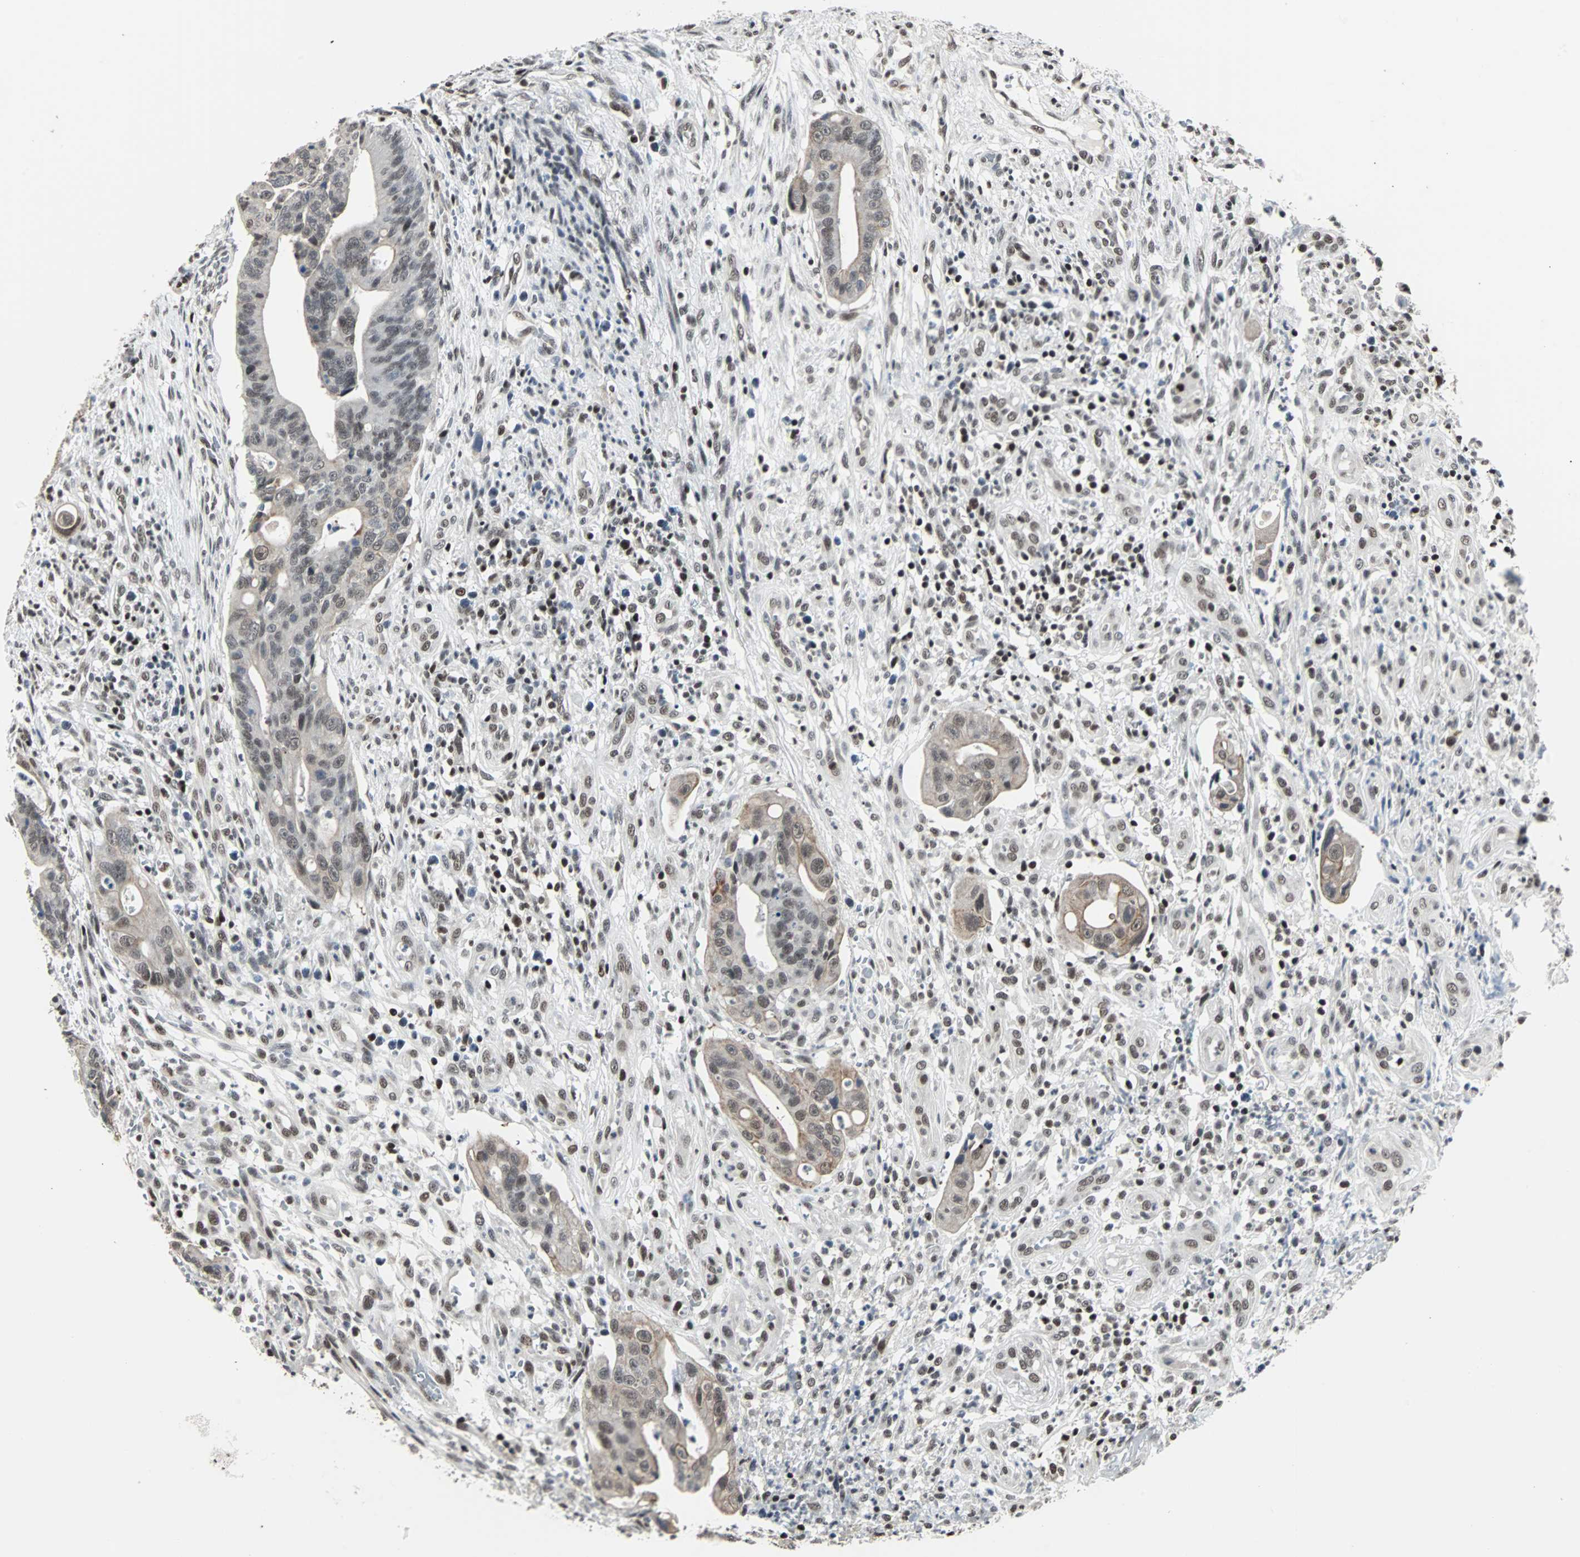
{"staining": {"intensity": "weak", "quantity": ">75%", "location": "cytoplasmic/membranous,nuclear"}, "tissue": "colorectal cancer", "cell_type": "Tumor cells", "image_type": "cancer", "snomed": [{"axis": "morphology", "description": "Adenocarcinoma, NOS"}, {"axis": "topography", "description": "Colon"}], "caption": "This is a micrograph of IHC staining of adenocarcinoma (colorectal), which shows weak staining in the cytoplasmic/membranous and nuclear of tumor cells.", "gene": "TERF2IP", "patient": {"sex": "female", "age": 57}}